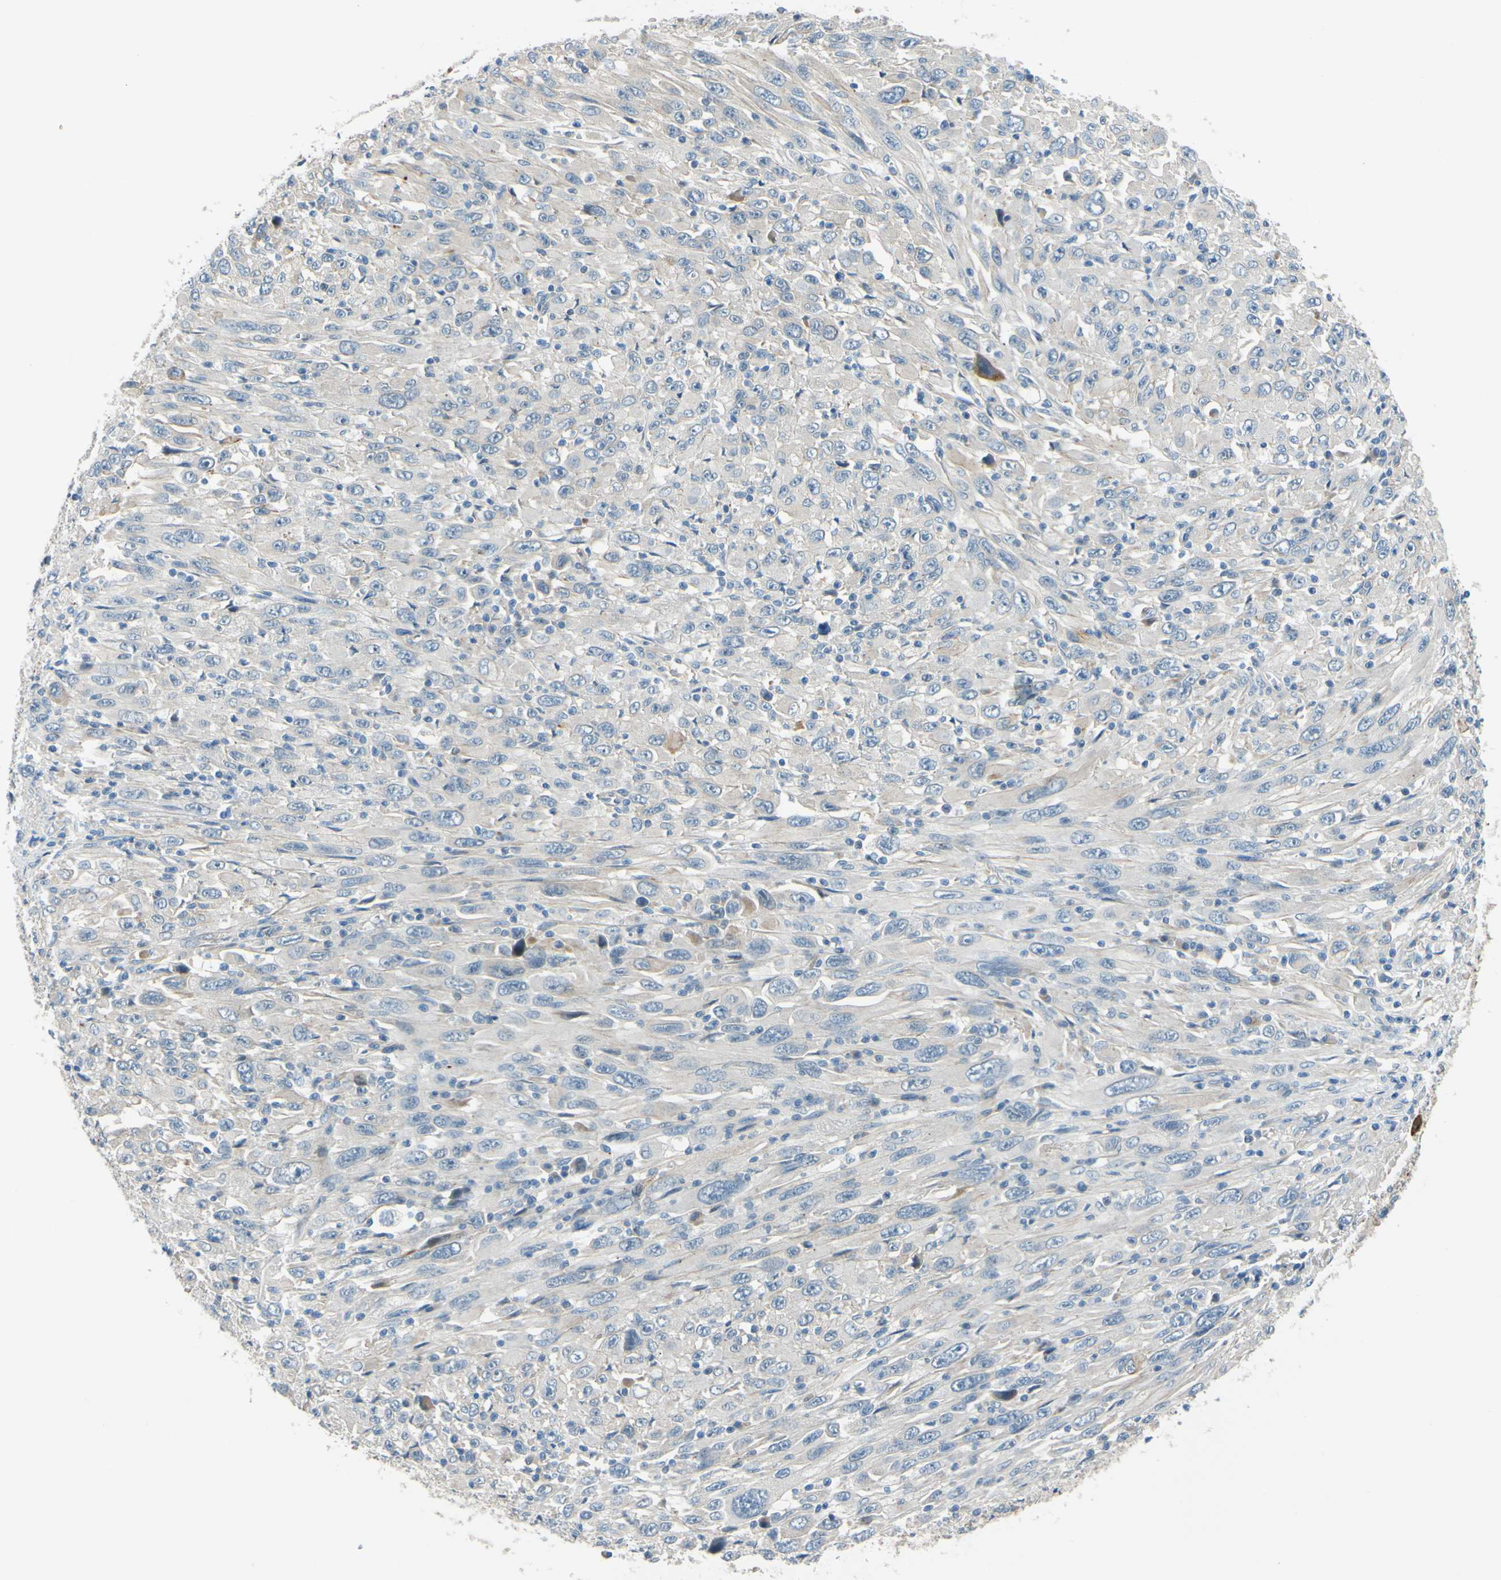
{"staining": {"intensity": "negative", "quantity": "none", "location": "none"}, "tissue": "melanoma", "cell_type": "Tumor cells", "image_type": "cancer", "snomed": [{"axis": "morphology", "description": "Malignant melanoma, Metastatic site"}, {"axis": "topography", "description": "Skin"}], "caption": "Immunohistochemistry (IHC) of melanoma displays no expression in tumor cells.", "gene": "ARHGAP1", "patient": {"sex": "female", "age": 56}}